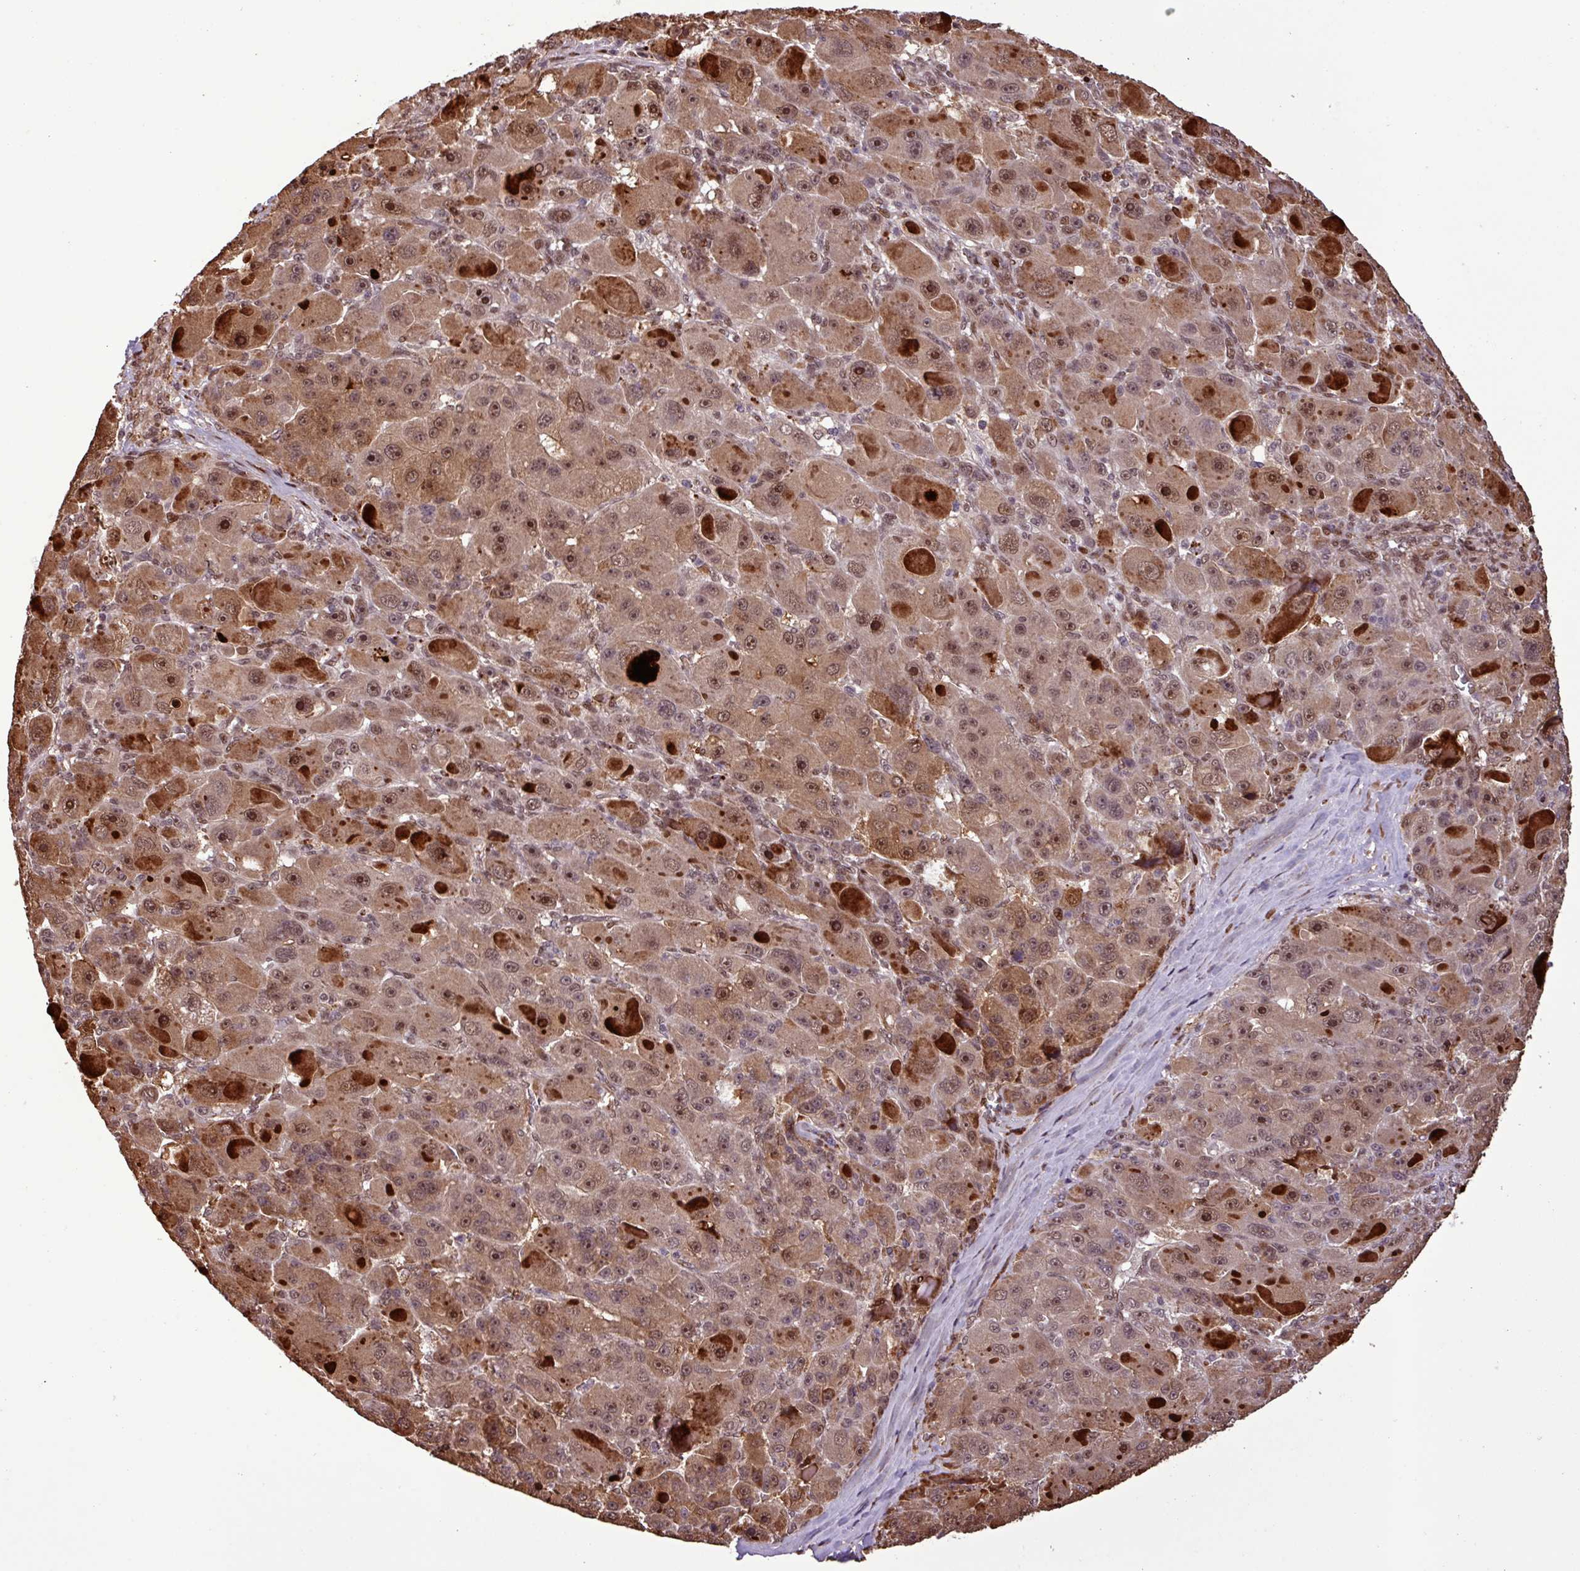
{"staining": {"intensity": "moderate", "quantity": ">75%", "location": "cytoplasmic/membranous,nuclear"}, "tissue": "liver cancer", "cell_type": "Tumor cells", "image_type": "cancer", "snomed": [{"axis": "morphology", "description": "Carcinoma, Hepatocellular, NOS"}, {"axis": "topography", "description": "Liver"}], "caption": "Moderate cytoplasmic/membranous and nuclear protein staining is identified in about >75% of tumor cells in liver hepatocellular carcinoma.", "gene": "SLC22A24", "patient": {"sex": "male", "age": 76}}